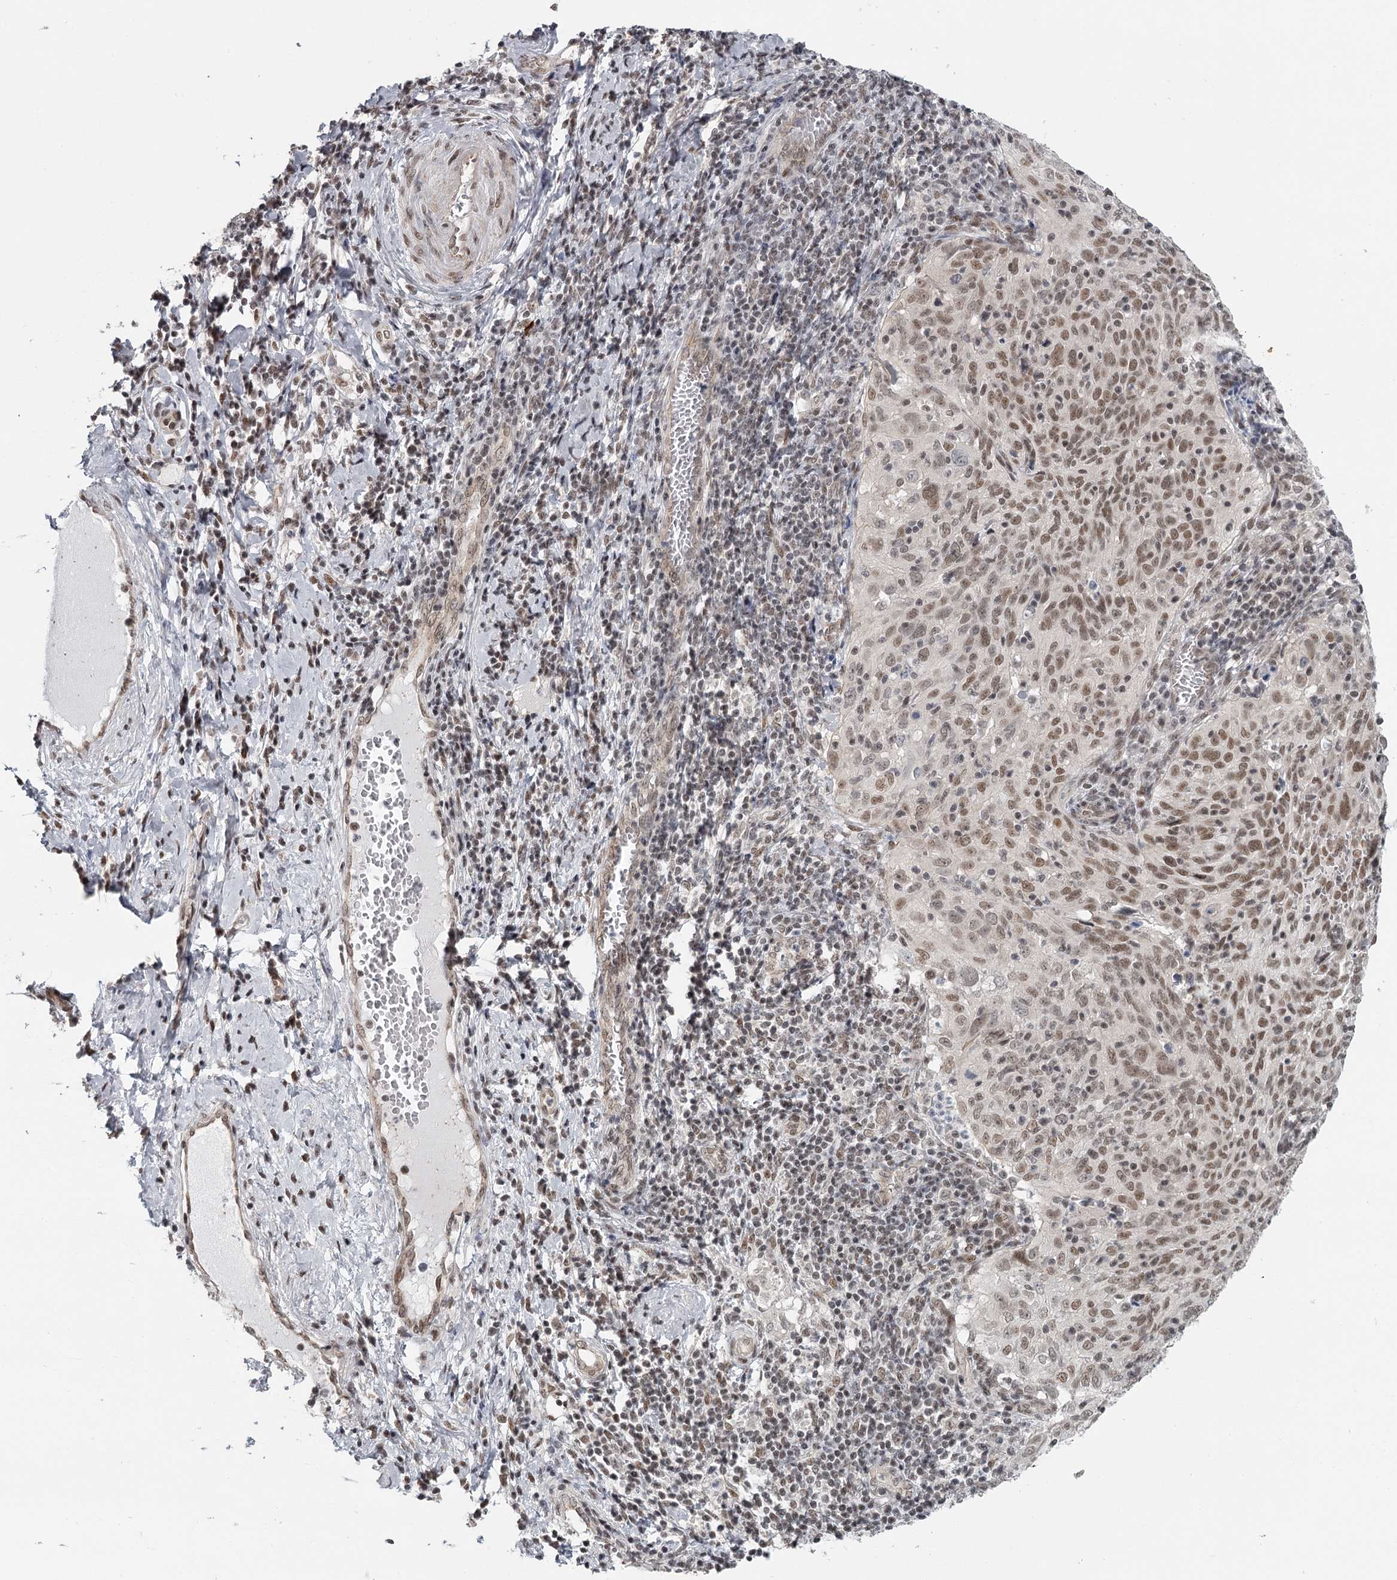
{"staining": {"intensity": "moderate", "quantity": ">75%", "location": "nuclear"}, "tissue": "cervical cancer", "cell_type": "Tumor cells", "image_type": "cancer", "snomed": [{"axis": "morphology", "description": "Squamous cell carcinoma, NOS"}, {"axis": "topography", "description": "Cervix"}], "caption": "Human squamous cell carcinoma (cervical) stained with a brown dye reveals moderate nuclear positive positivity in about >75% of tumor cells.", "gene": "FAM13C", "patient": {"sex": "female", "age": 31}}